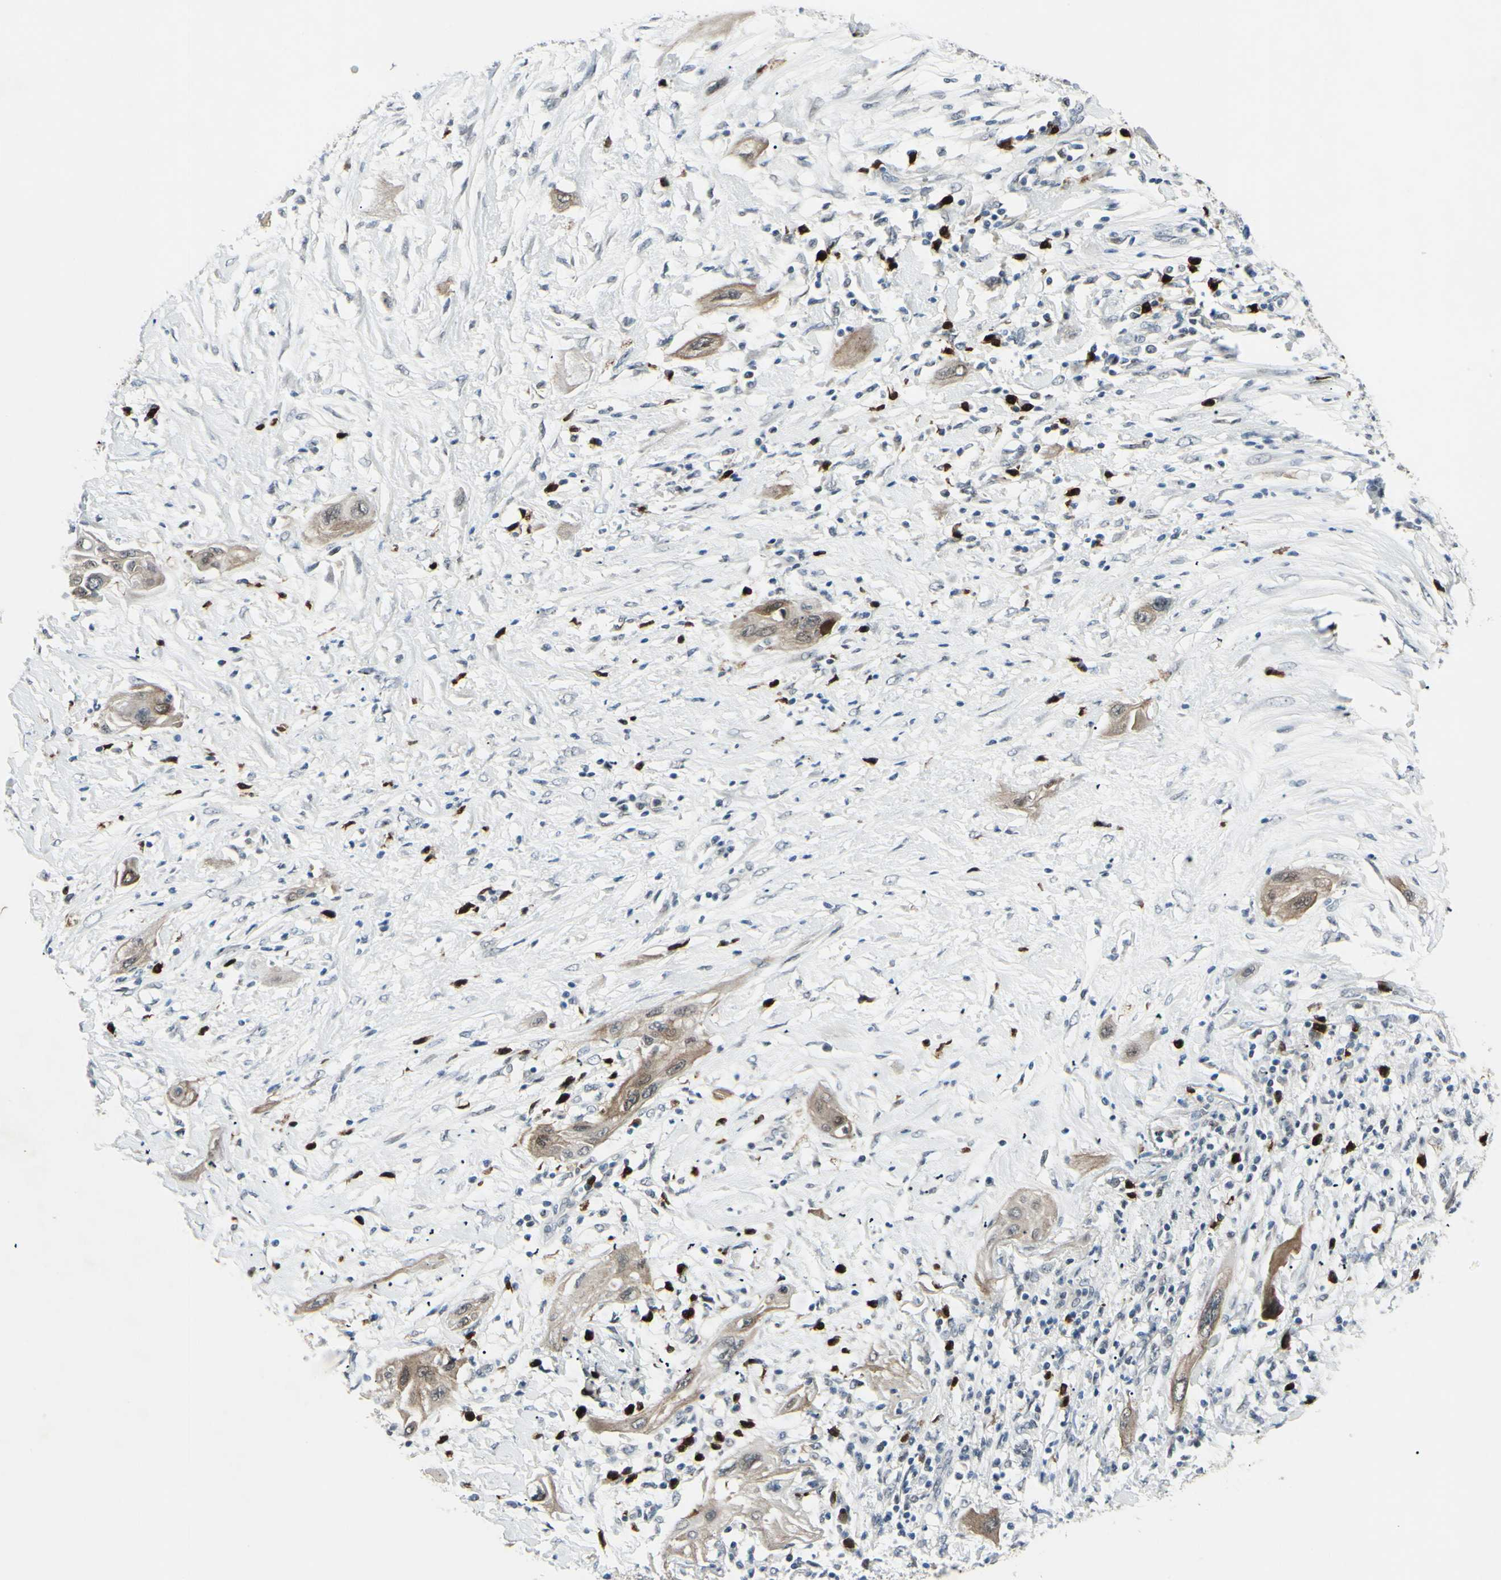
{"staining": {"intensity": "weak", "quantity": ">75%", "location": "cytoplasmic/membranous"}, "tissue": "lung cancer", "cell_type": "Tumor cells", "image_type": "cancer", "snomed": [{"axis": "morphology", "description": "Squamous cell carcinoma, NOS"}, {"axis": "topography", "description": "Lung"}], "caption": "About >75% of tumor cells in lung cancer (squamous cell carcinoma) show weak cytoplasmic/membranous protein staining as visualized by brown immunohistochemical staining.", "gene": "ETNK1", "patient": {"sex": "female", "age": 47}}